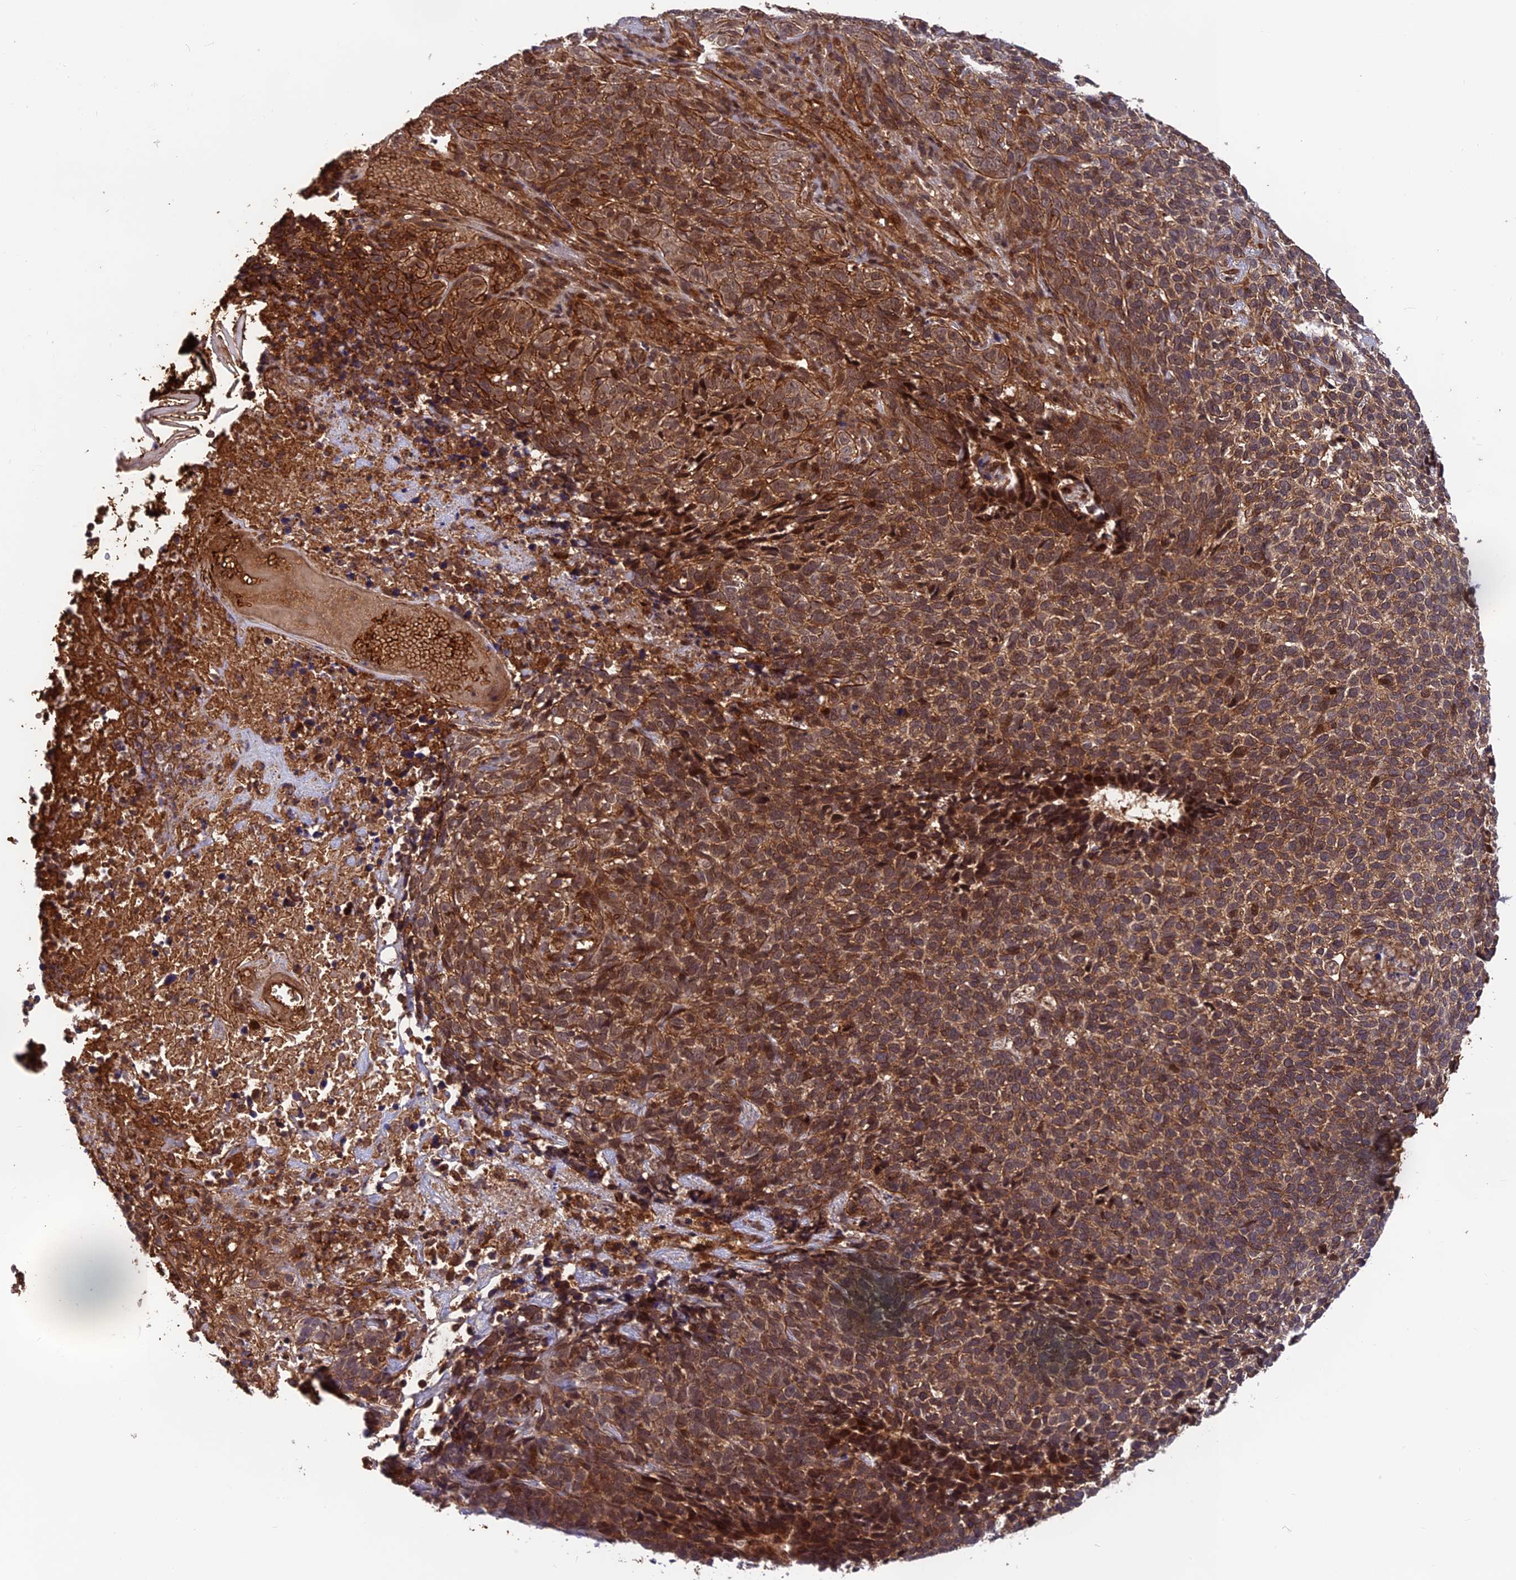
{"staining": {"intensity": "moderate", "quantity": ">75%", "location": "cytoplasmic/membranous"}, "tissue": "skin cancer", "cell_type": "Tumor cells", "image_type": "cancer", "snomed": [{"axis": "morphology", "description": "Basal cell carcinoma"}, {"axis": "topography", "description": "Skin"}], "caption": "Immunohistochemical staining of human skin cancer exhibits moderate cytoplasmic/membranous protein positivity in about >75% of tumor cells. The staining was performed using DAB to visualize the protein expression in brown, while the nuclei were stained in blue with hematoxylin (Magnification: 20x).", "gene": "OSBPL1A", "patient": {"sex": "female", "age": 84}}